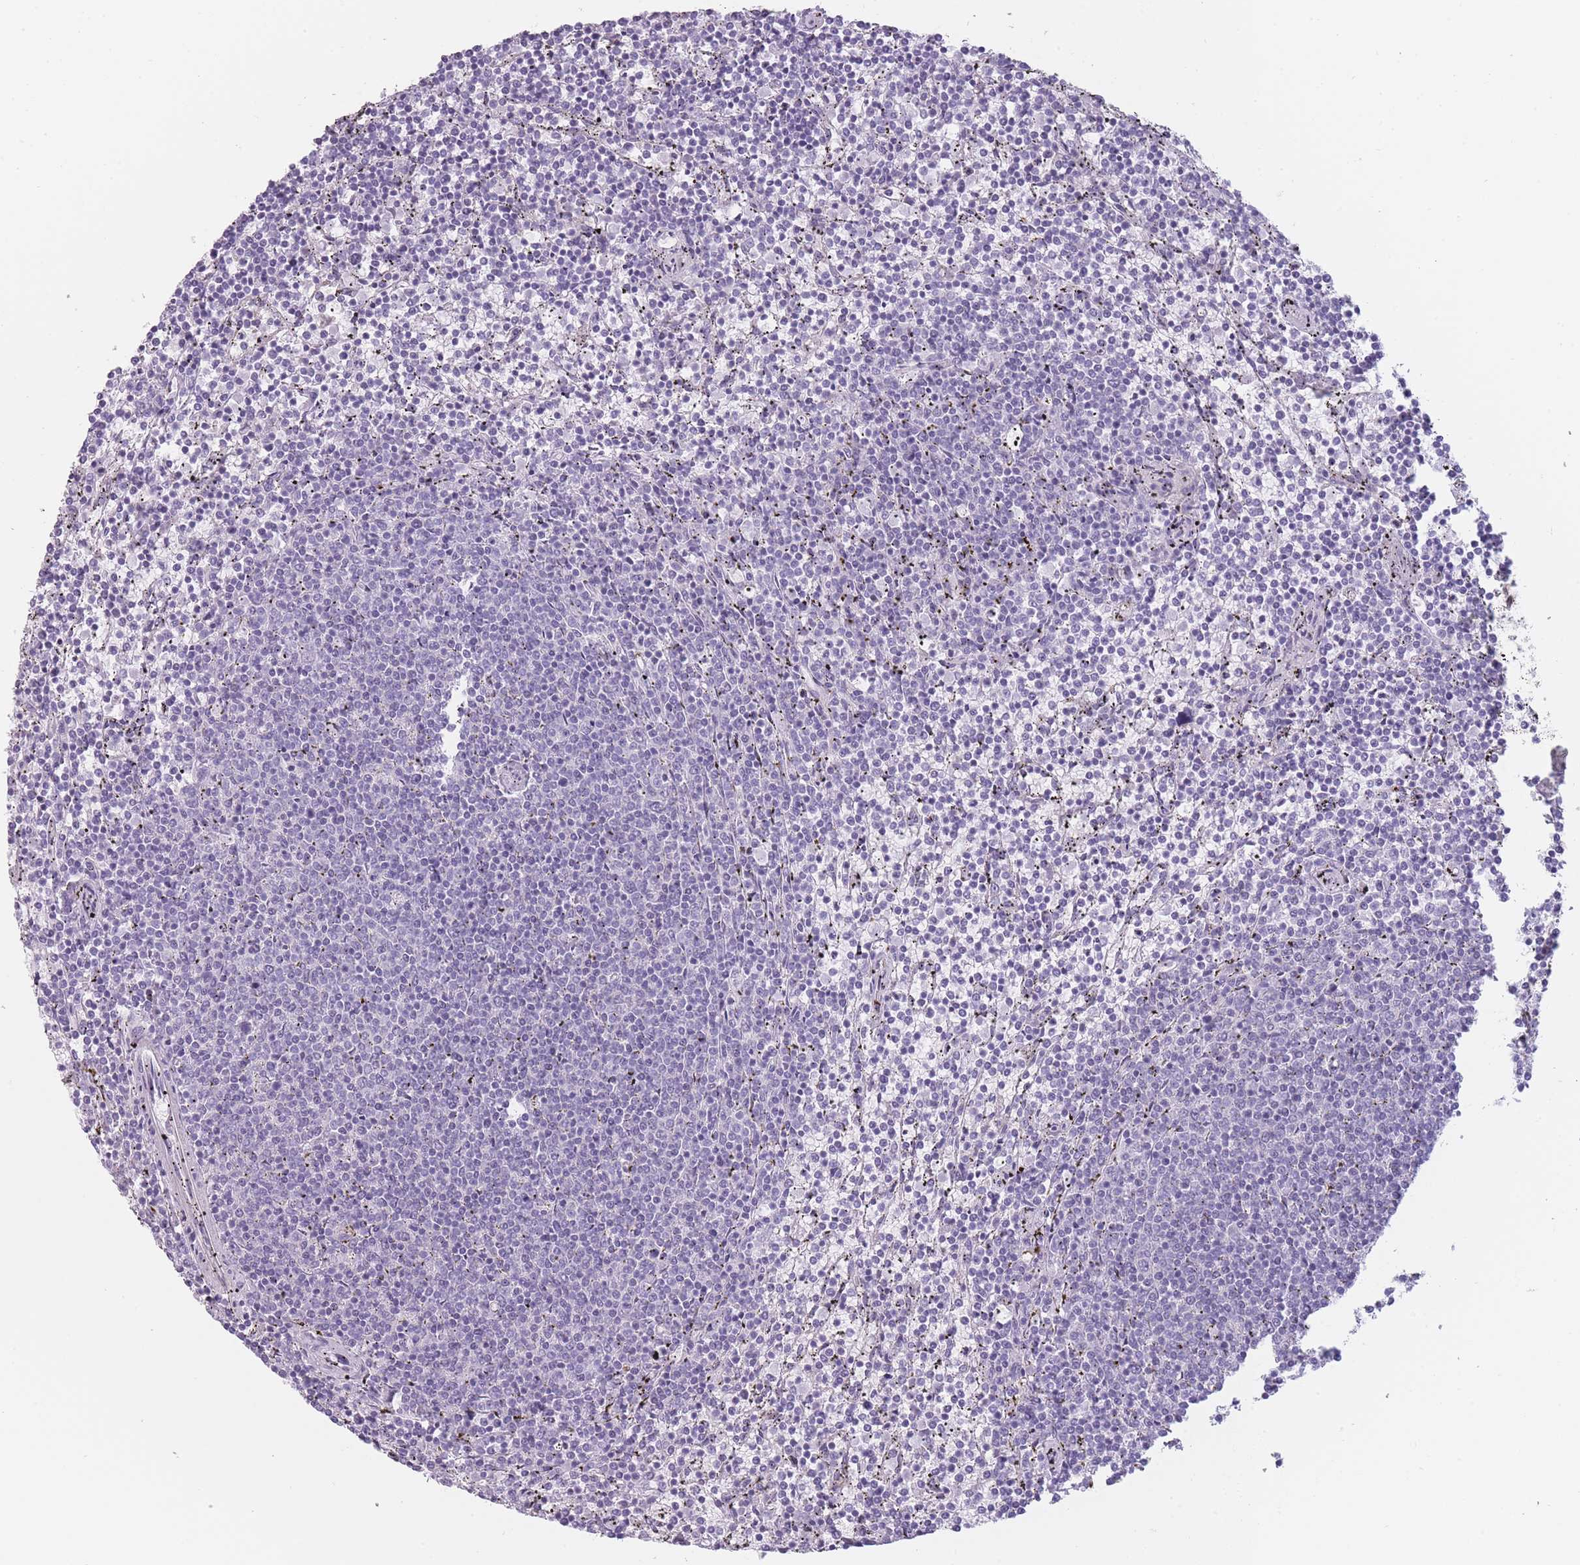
{"staining": {"intensity": "negative", "quantity": "none", "location": "none"}, "tissue": "lymphoma", "cell_type": "Tumor cells", "image_type": "cancer", "snomed": [{"axis": "morphology", "description": "Malignant lymphoma, non-Hodgkin's type, Low grade"}, {"axis": "topography", "description": "Spleen"}], "caption": "Immunohistochemistry (IHC) histopathology image of lymphoma stained for a protein (brown), which exhibits no expression in tumor cells. (Immunohistochemistry (IHC), brightfield microscopy, high magnification).", "gene": "TMEM236", "patient": {"sex": "female", "age": 50}}